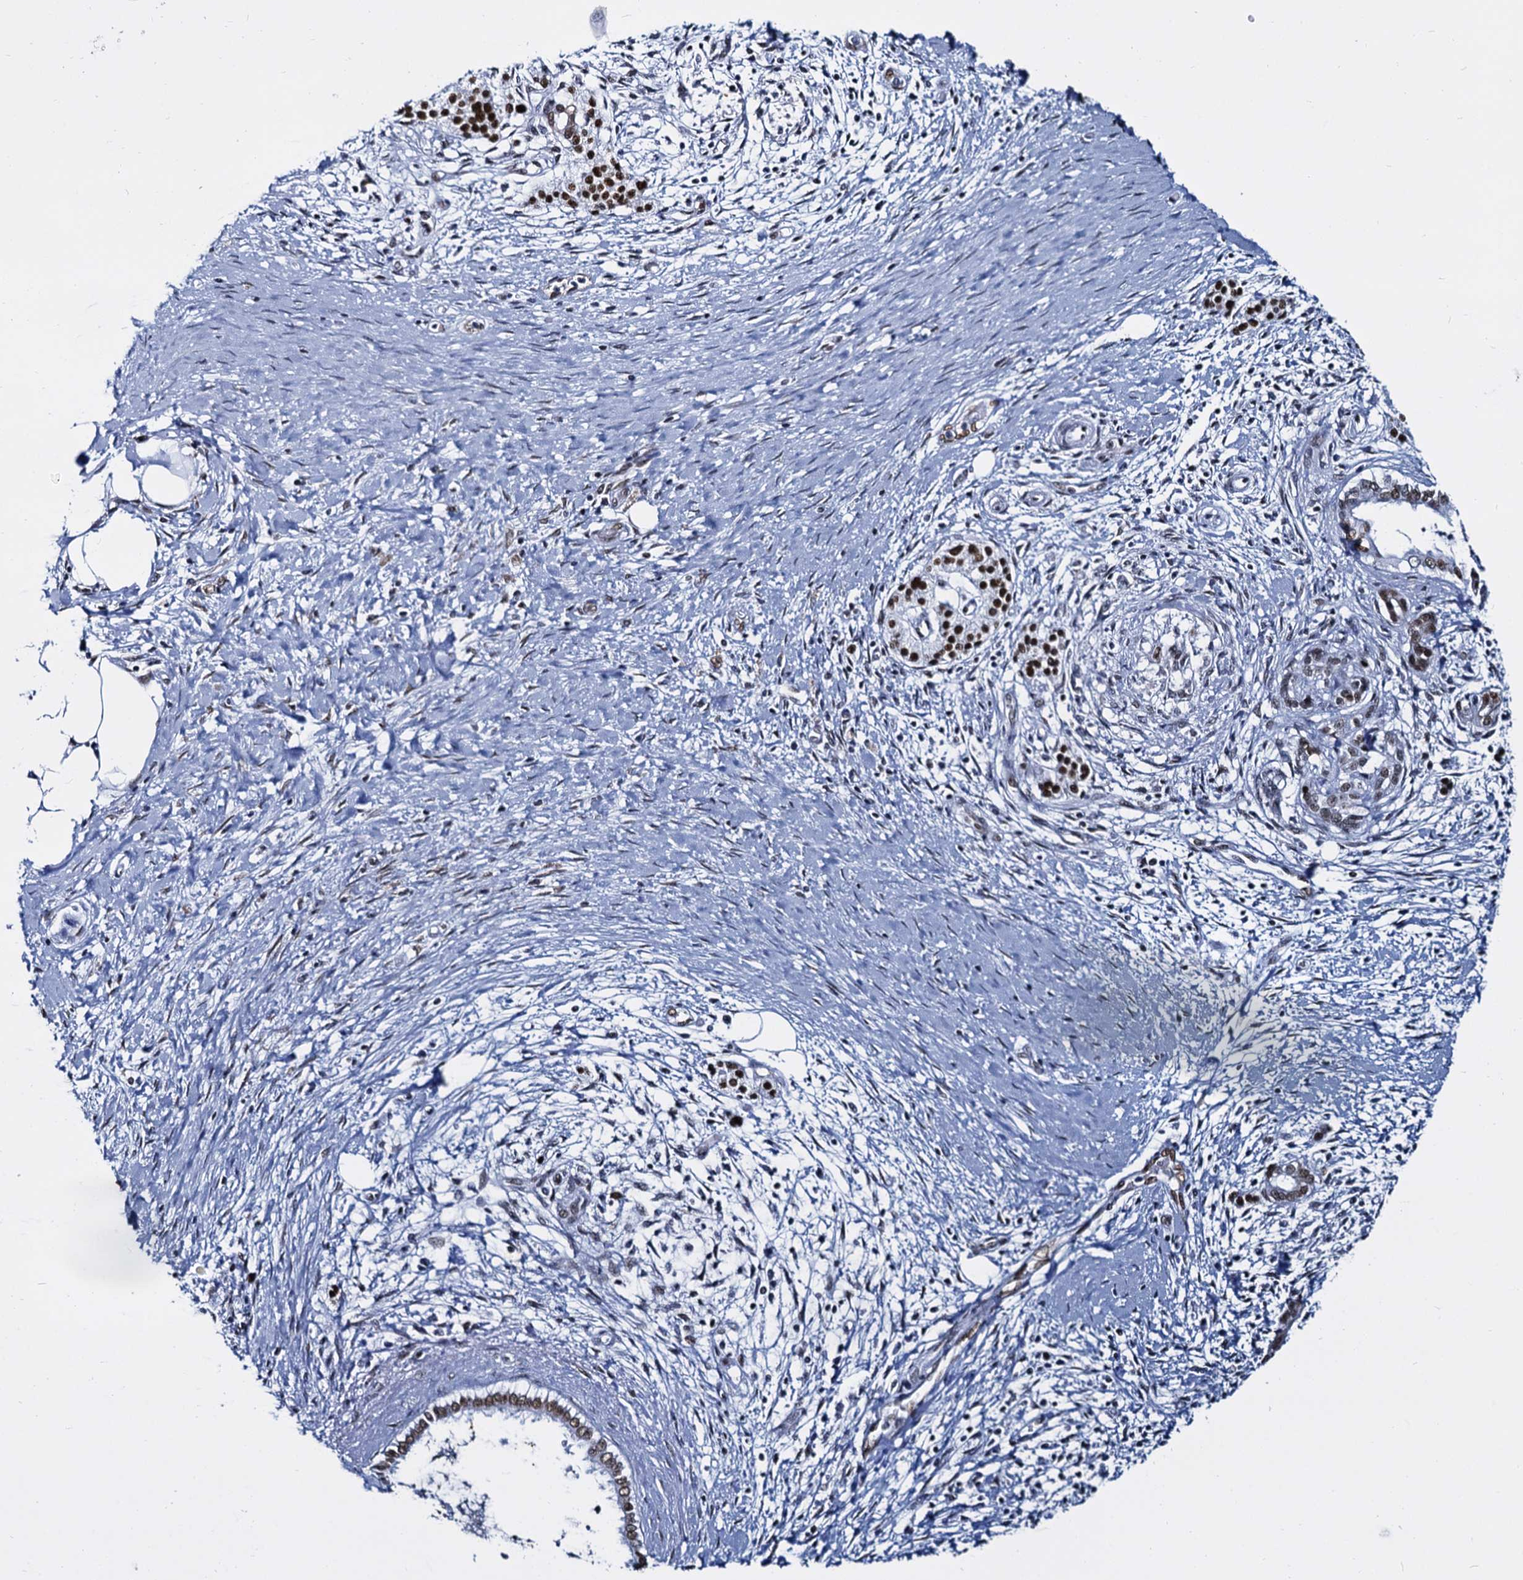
{"staining": {"intensity": "moderate", "quantity": ">75%", "location": "nuclear"}, "tissue": "pancreatic cancer", "cell_type": "Tumor cells", "image_type": "cancer", "snomed": [{"axis": "morphology", "description": "Adenocarcinoma, NOS"}, {"axis": "topography", "description": "Pancreas"}], "caption": "Immunohistochemical staining of pancreatic cancer (adenocarcinoma) shows medium levels of moderate nuclear positivity in approximately >75% of tumor cells. The protein of interest is shown in brown color, while the nuclei are stained blue.", "gene": "CMAS", "patient": {"sex": "male", "age": 58}}